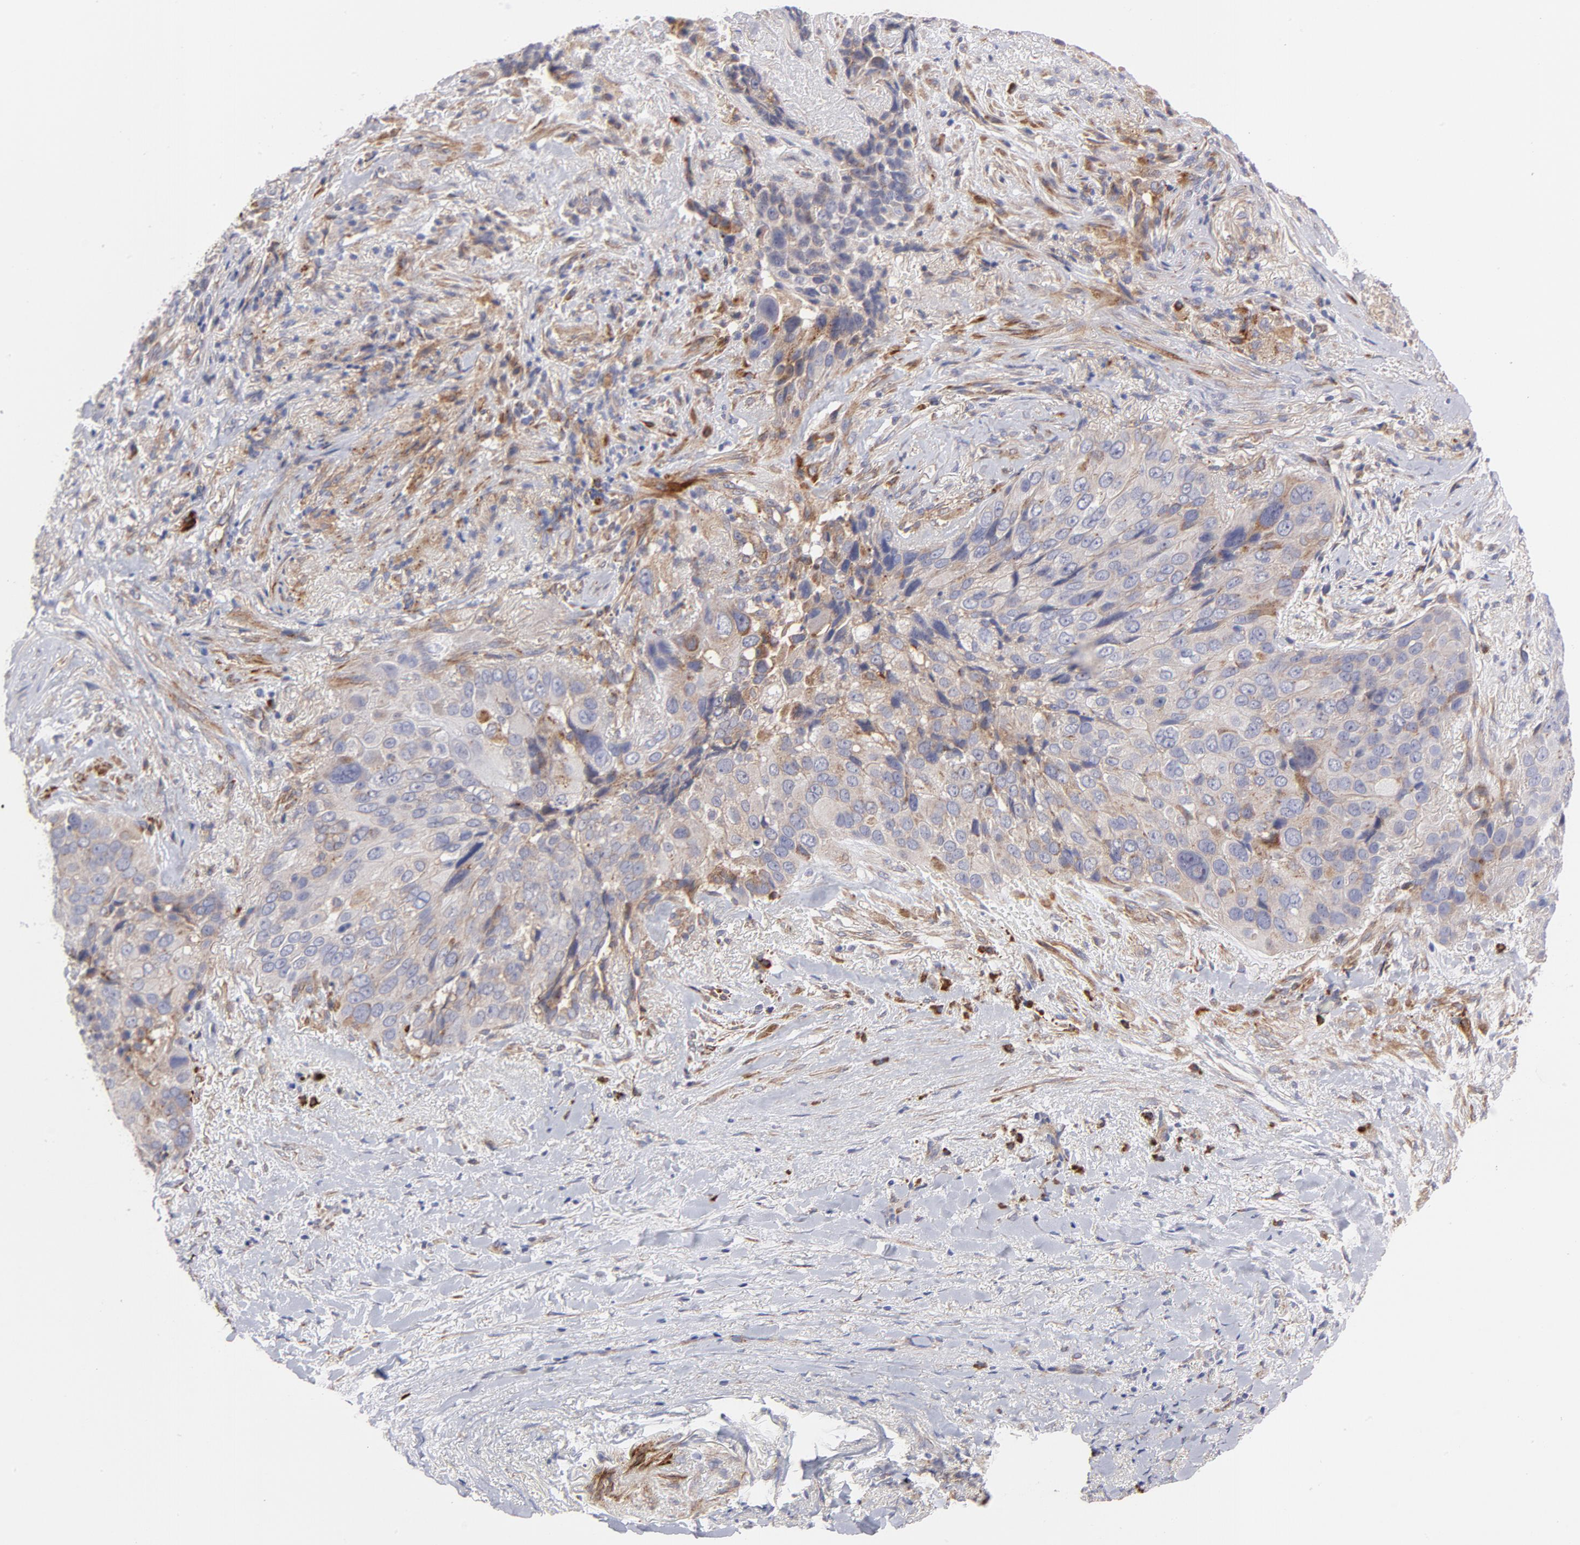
{"staining": {"intensity": "weak", "quantity": "<25%", "location": "cytoplasmic/membranous"}, "tissue": "lung cancer", "cell_type": "Tumor cells", "image_type": "cancer", "snomed": [{"axis": "morphology", "description": "Squamous cell carcinoma, NOS"}, {"axis": "topography", "description": "Lung"}], "caption": "DAB (3,3'-diaminobenzidine) immunohistochemical staining of human squamous cell carcinoma (lung) demonstrates no significant positivity in tumor cells. (DAB IHC, high magnification).", "gene": "RAPGEF3", "patient": {"sex": "male", "age": 54}}